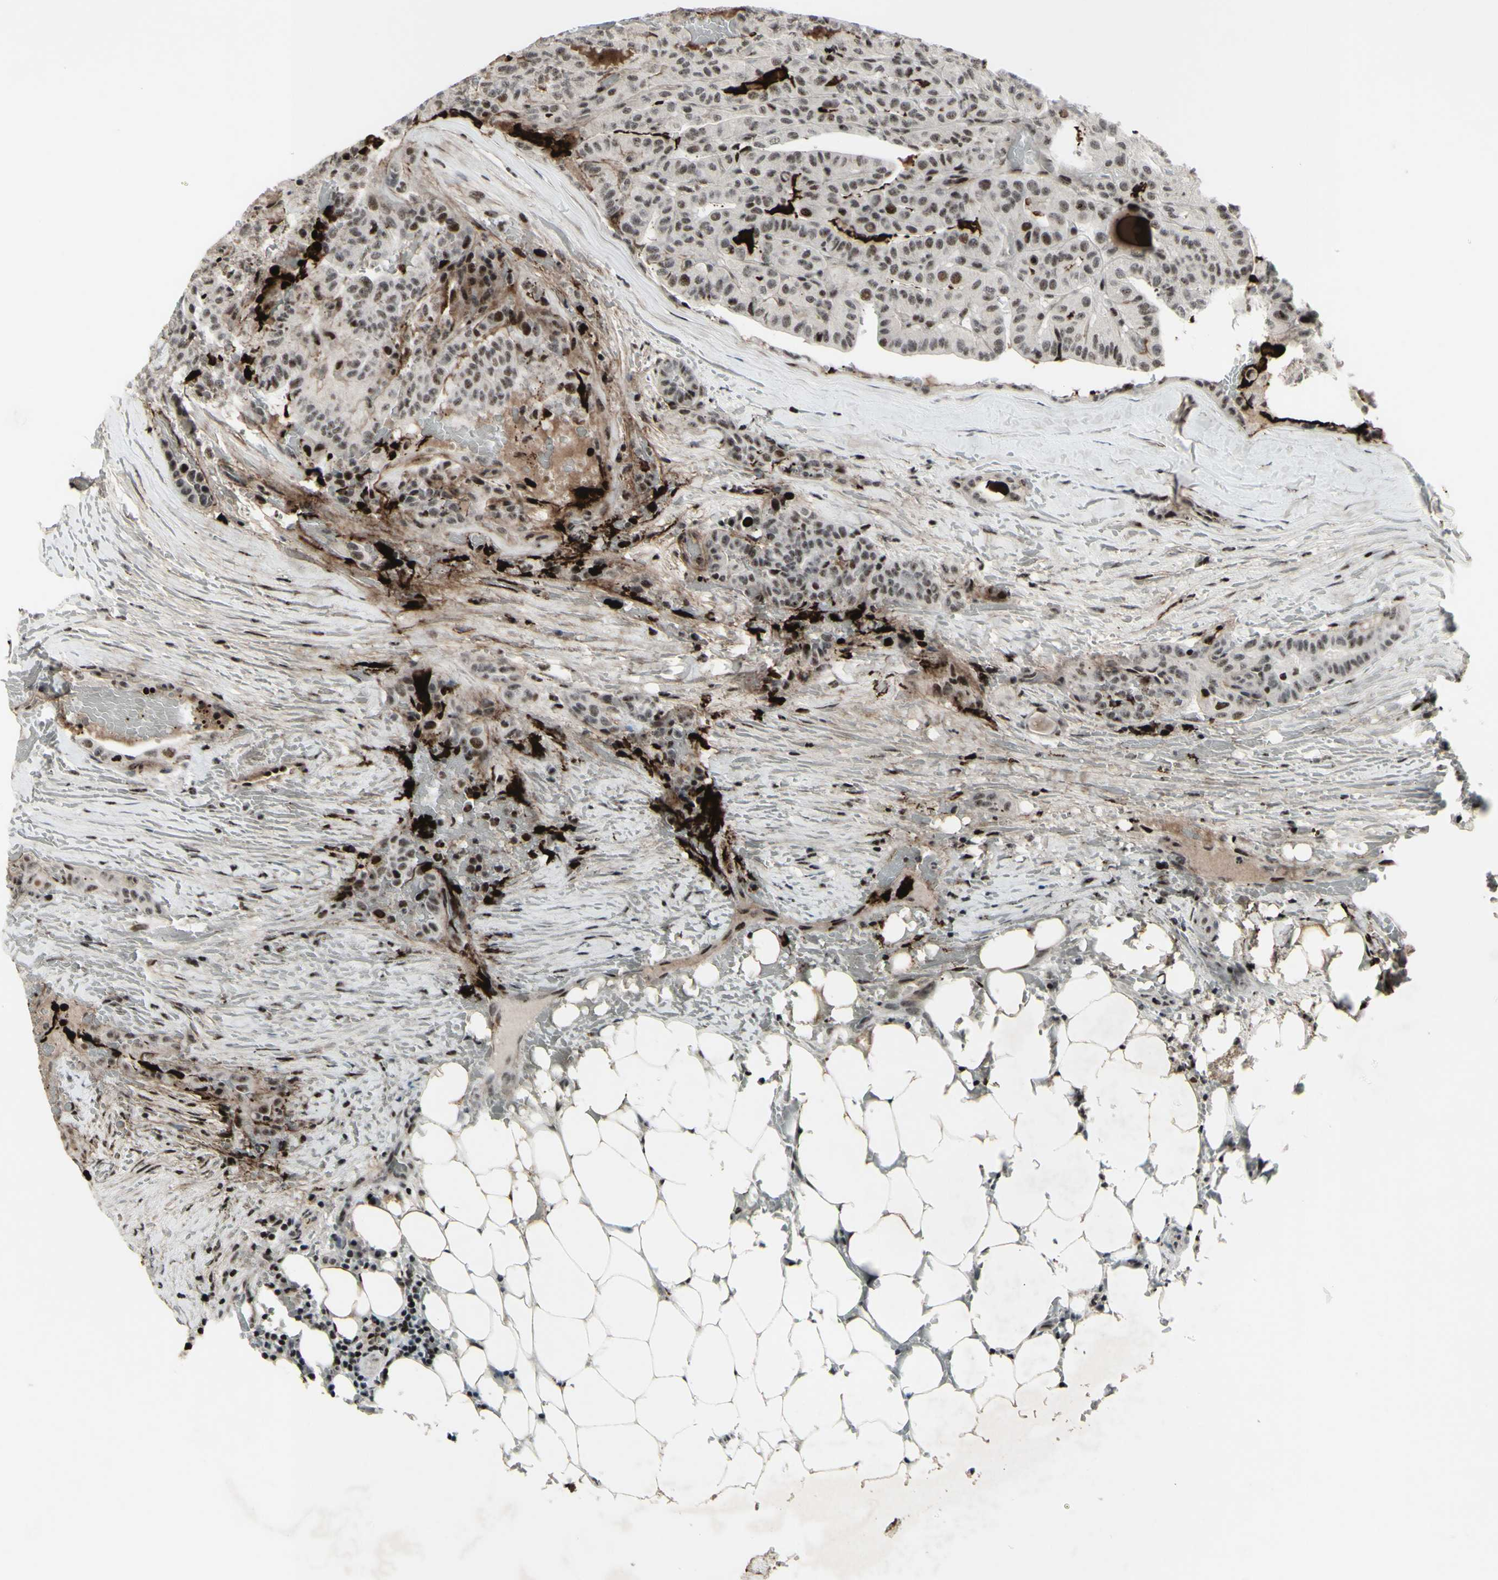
{"staining": {"intensity": "moderate", "quantity": "<25%", "location": "nuclear"}, "tissue": "head and neck cancer", "cell_type": "Tumor cells", "image_type": "cancer", "snomed": [{"axis": "morphology", "description": "Squamous cell carcinoma, NOS"}, {"axis": "topography", "description": "Oral tissue"}, {"axis": "topography", "description": "Head-Neck"}], "caption": "Moderate nuclear protein staining is identified in approximately <25% of tumor cells in head and neck cancer. (Brightfield microscopy of DAB IHC at high magnification).", "gene": "SUPT6H", "patient": {"sex": "female", "age": 50}}